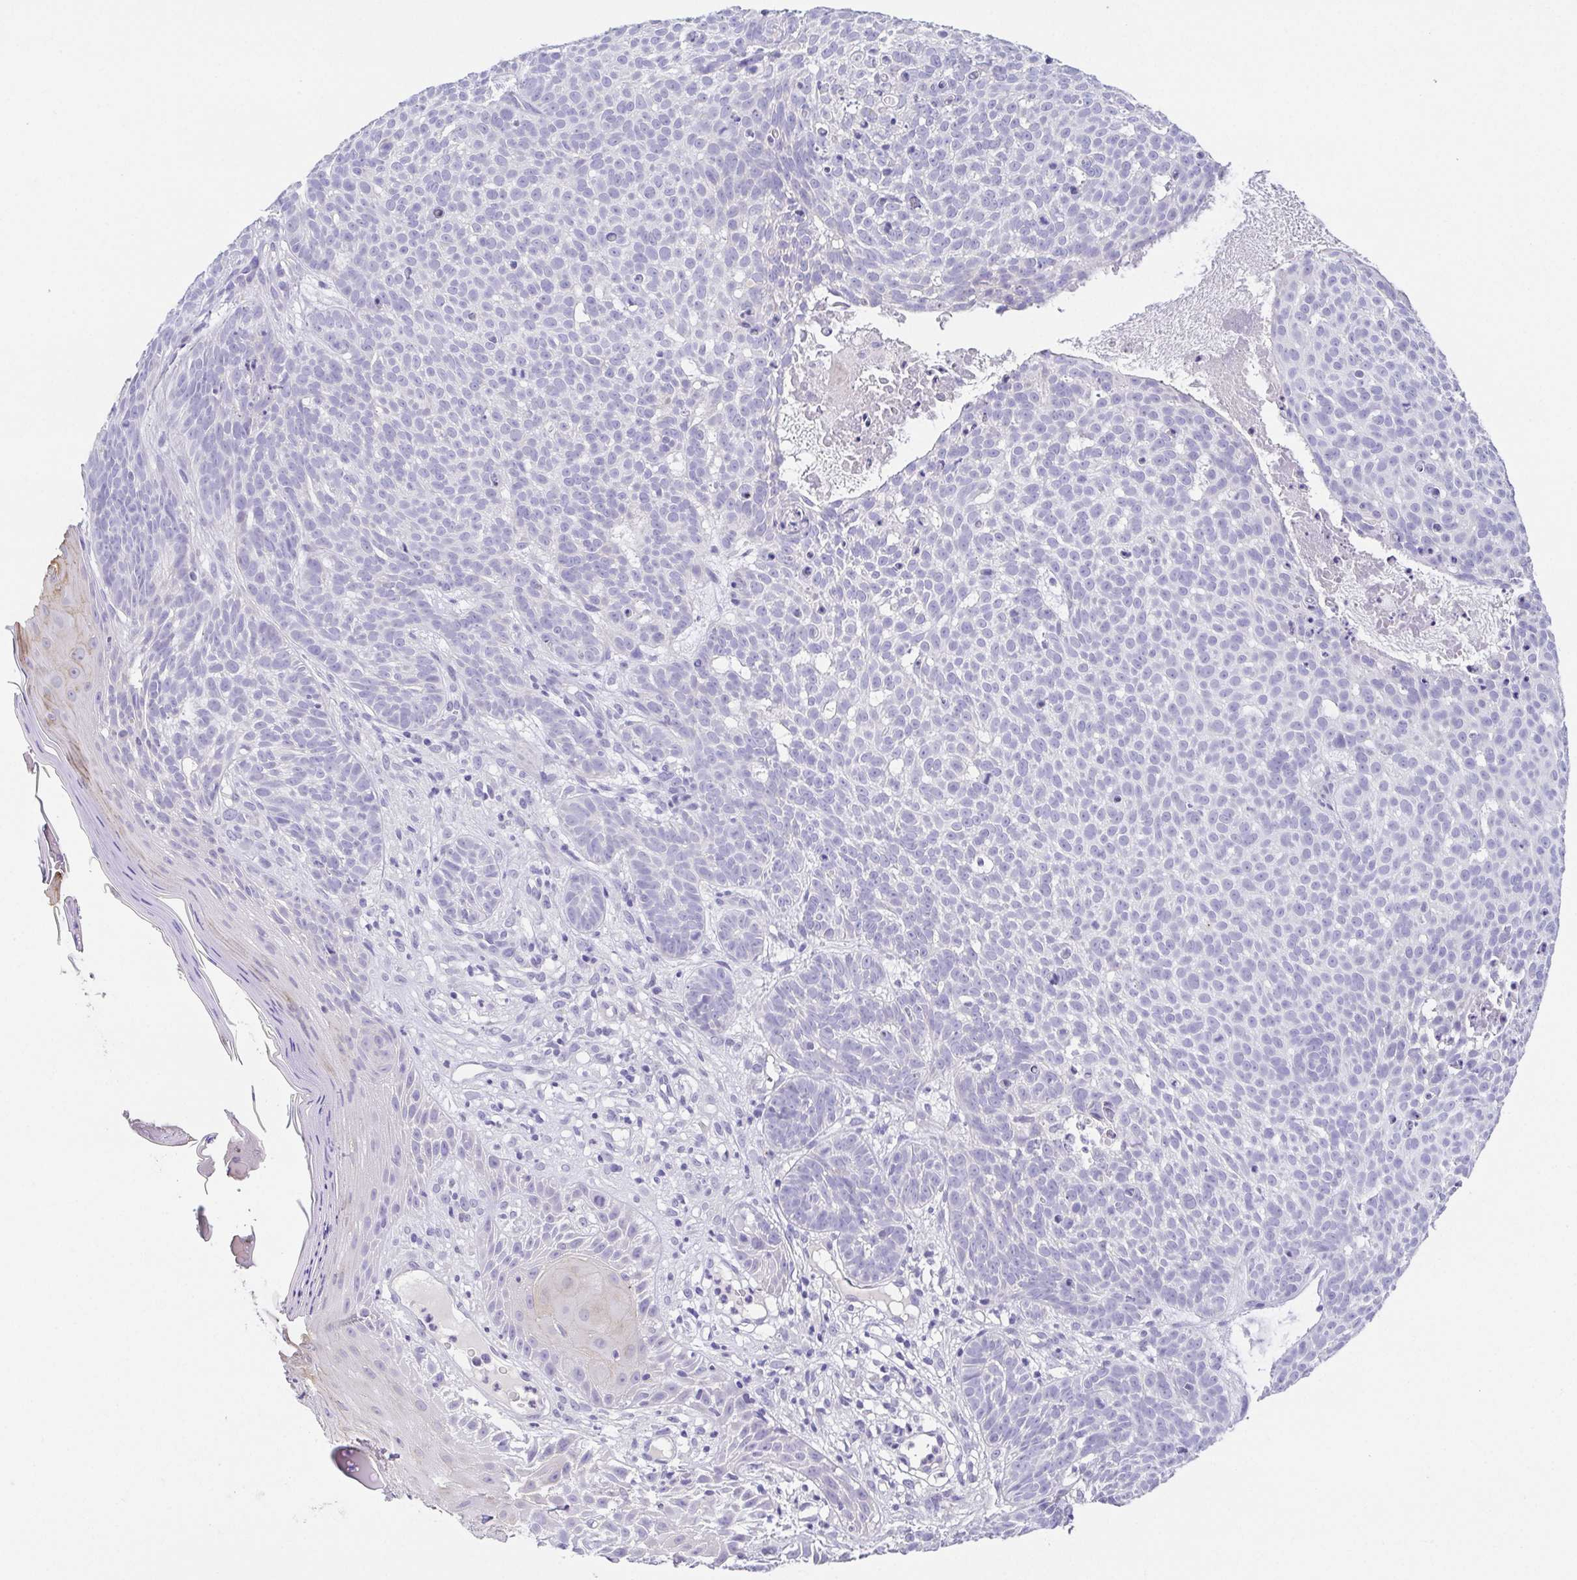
{"staining": {"intensity": "negative", "quantity": "none", "location": "none"}, "tissue": "skin cancer", "cell_type": "Tumor cells", "image_type": "cancer", "snomed": [{"axis": "morphology", "description": "Basal cell carcinoma"}, {"axis": "topography", "description": "Skin"}], "caption": "Skin basal cell carcinoma was stained to show a protein in brown. There is no significant expression in tumor cells.", "gene": "HAPLN2", "patient": {"sex": "male", "age": 90}}